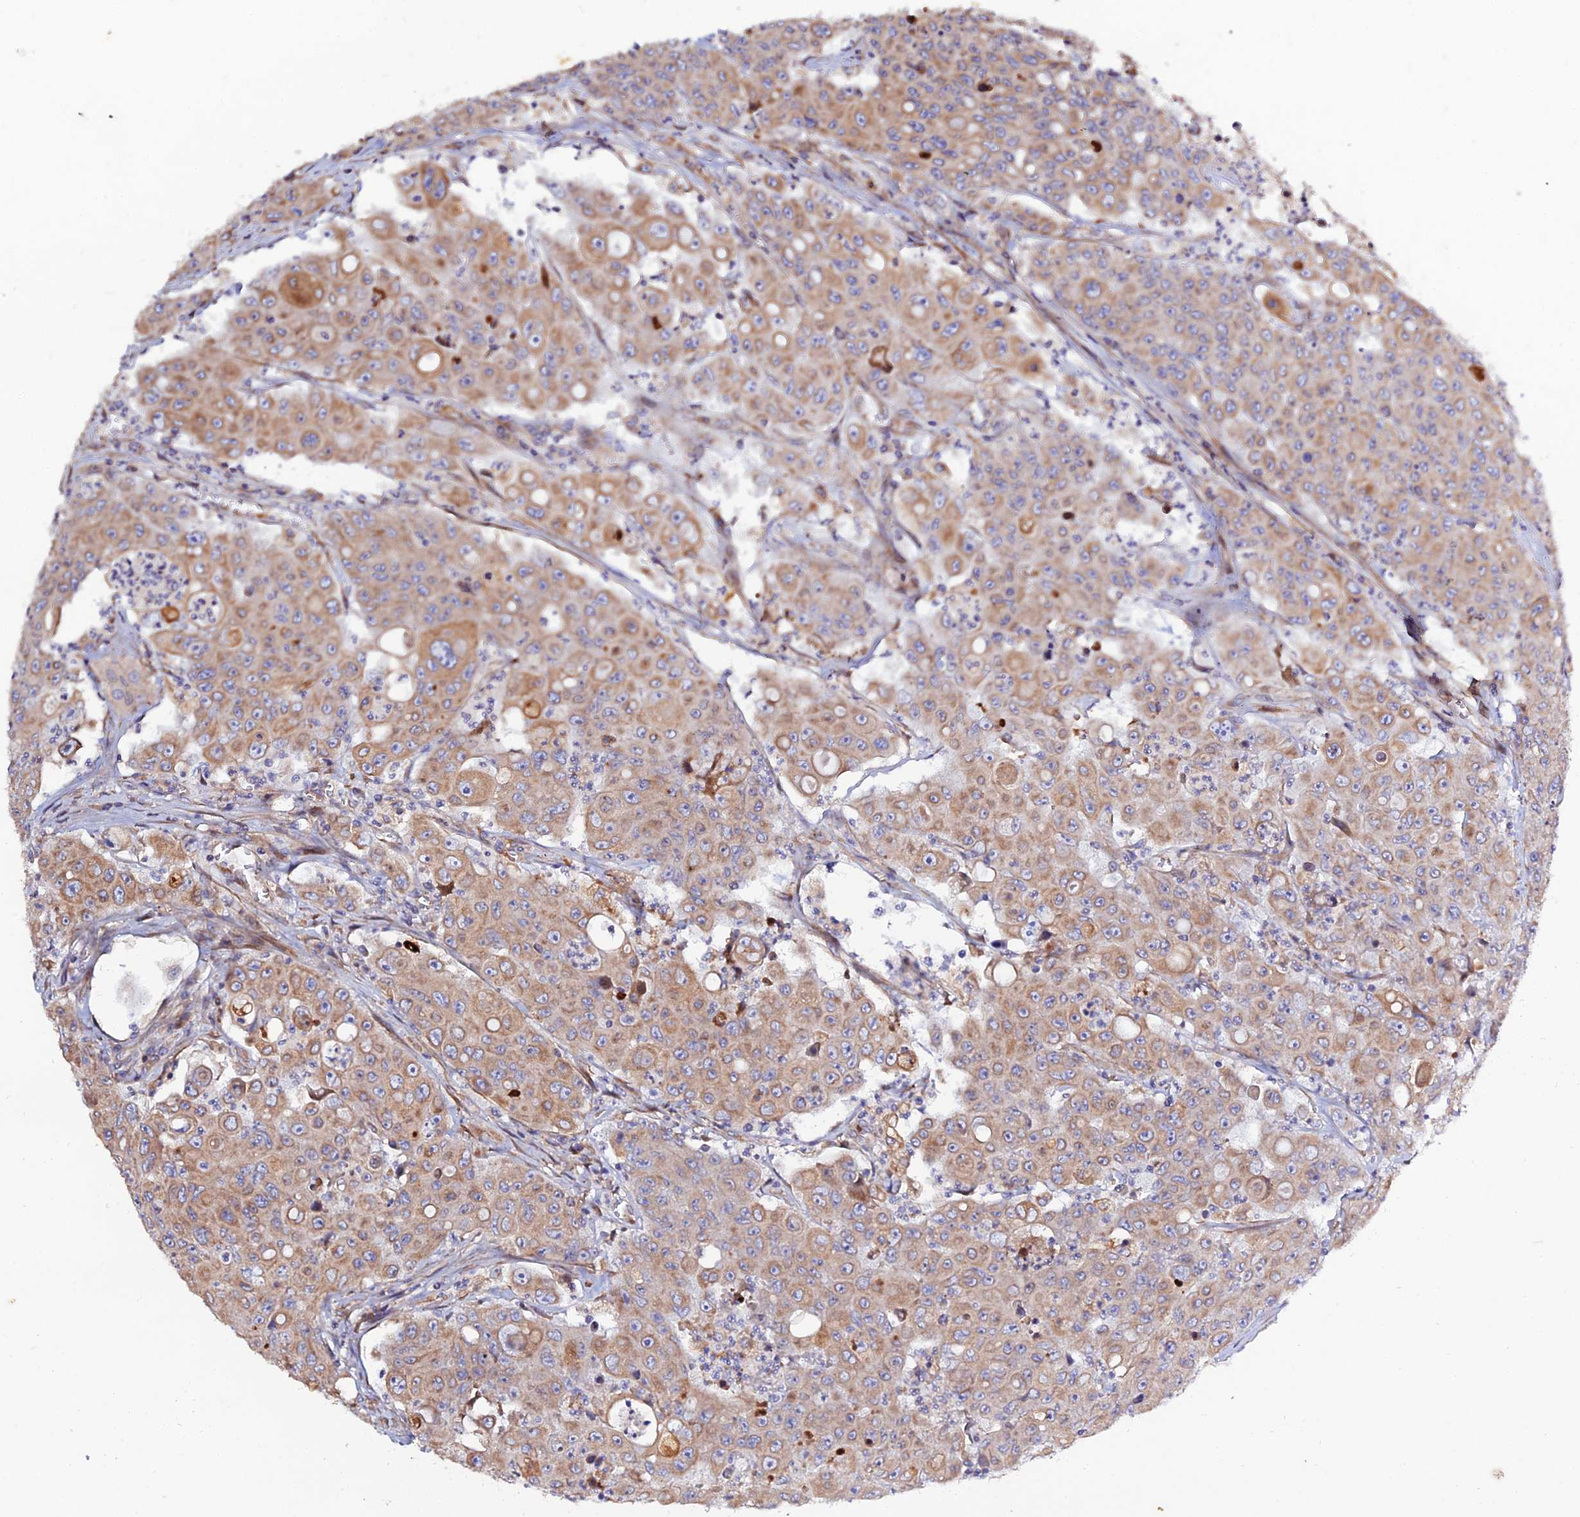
{"staining": {"intensity": "moderate", "quantity": ">75%", "location": "cytoplasmic/membranous"}, "tissue": "colorectal cancer", "cell_type": "Tumor cells", "image_type": "cancer", "snomed": [{"axis": "morphology", "description": "Adenocarcinoma, NOS"}, {"axis": "topography", "description": "Colon"}], "caption": "This is a photomicrograph of IHC staining of adenocarcinoma (colorectal), which shows moderate positivity in the cytoplasmic/membranous of tumor cells.", "gene": "ARL6IP1", "patient": {"sex": "male", "age": 51}}